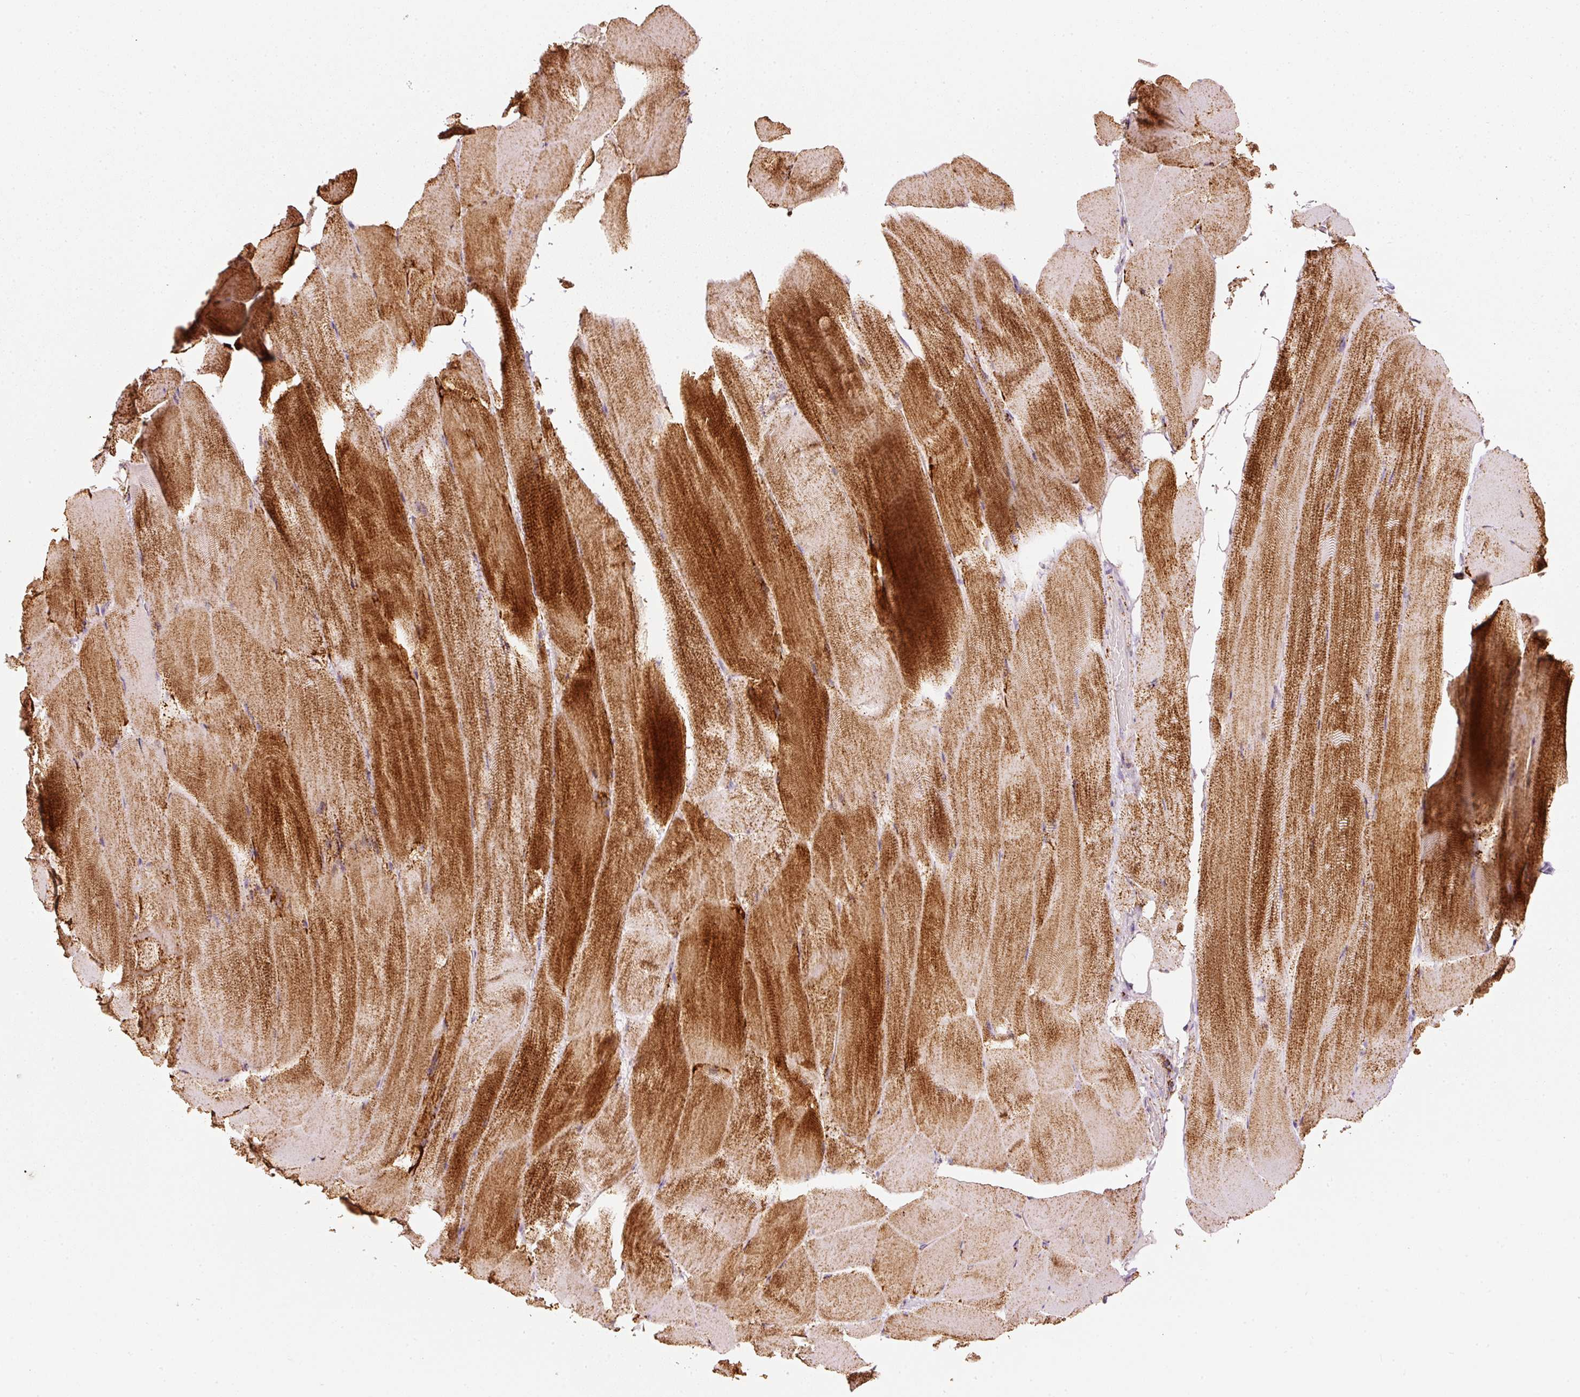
{"staining": {"intensity": "strong", "quantity": ">75%", "location": "cytoplasmic/membranous"}, "tissue": "skeletal muscle", "cell_type": "Myocytes", "image_type": "normal", "snomed": [{"axis": "morphology", "description": "Normal tissue, NOS"}, {"axis": "topography", "description": "Skeletal muscle"}], "caption": "This is an image of immunohistochemistry staining of unremarkable skeletal muscle, which shows strong staining in the cytoplasmic/membranous of myocytes.", "gene": "UQCRC1", "patient": {"sex": "female", "age": 64}}